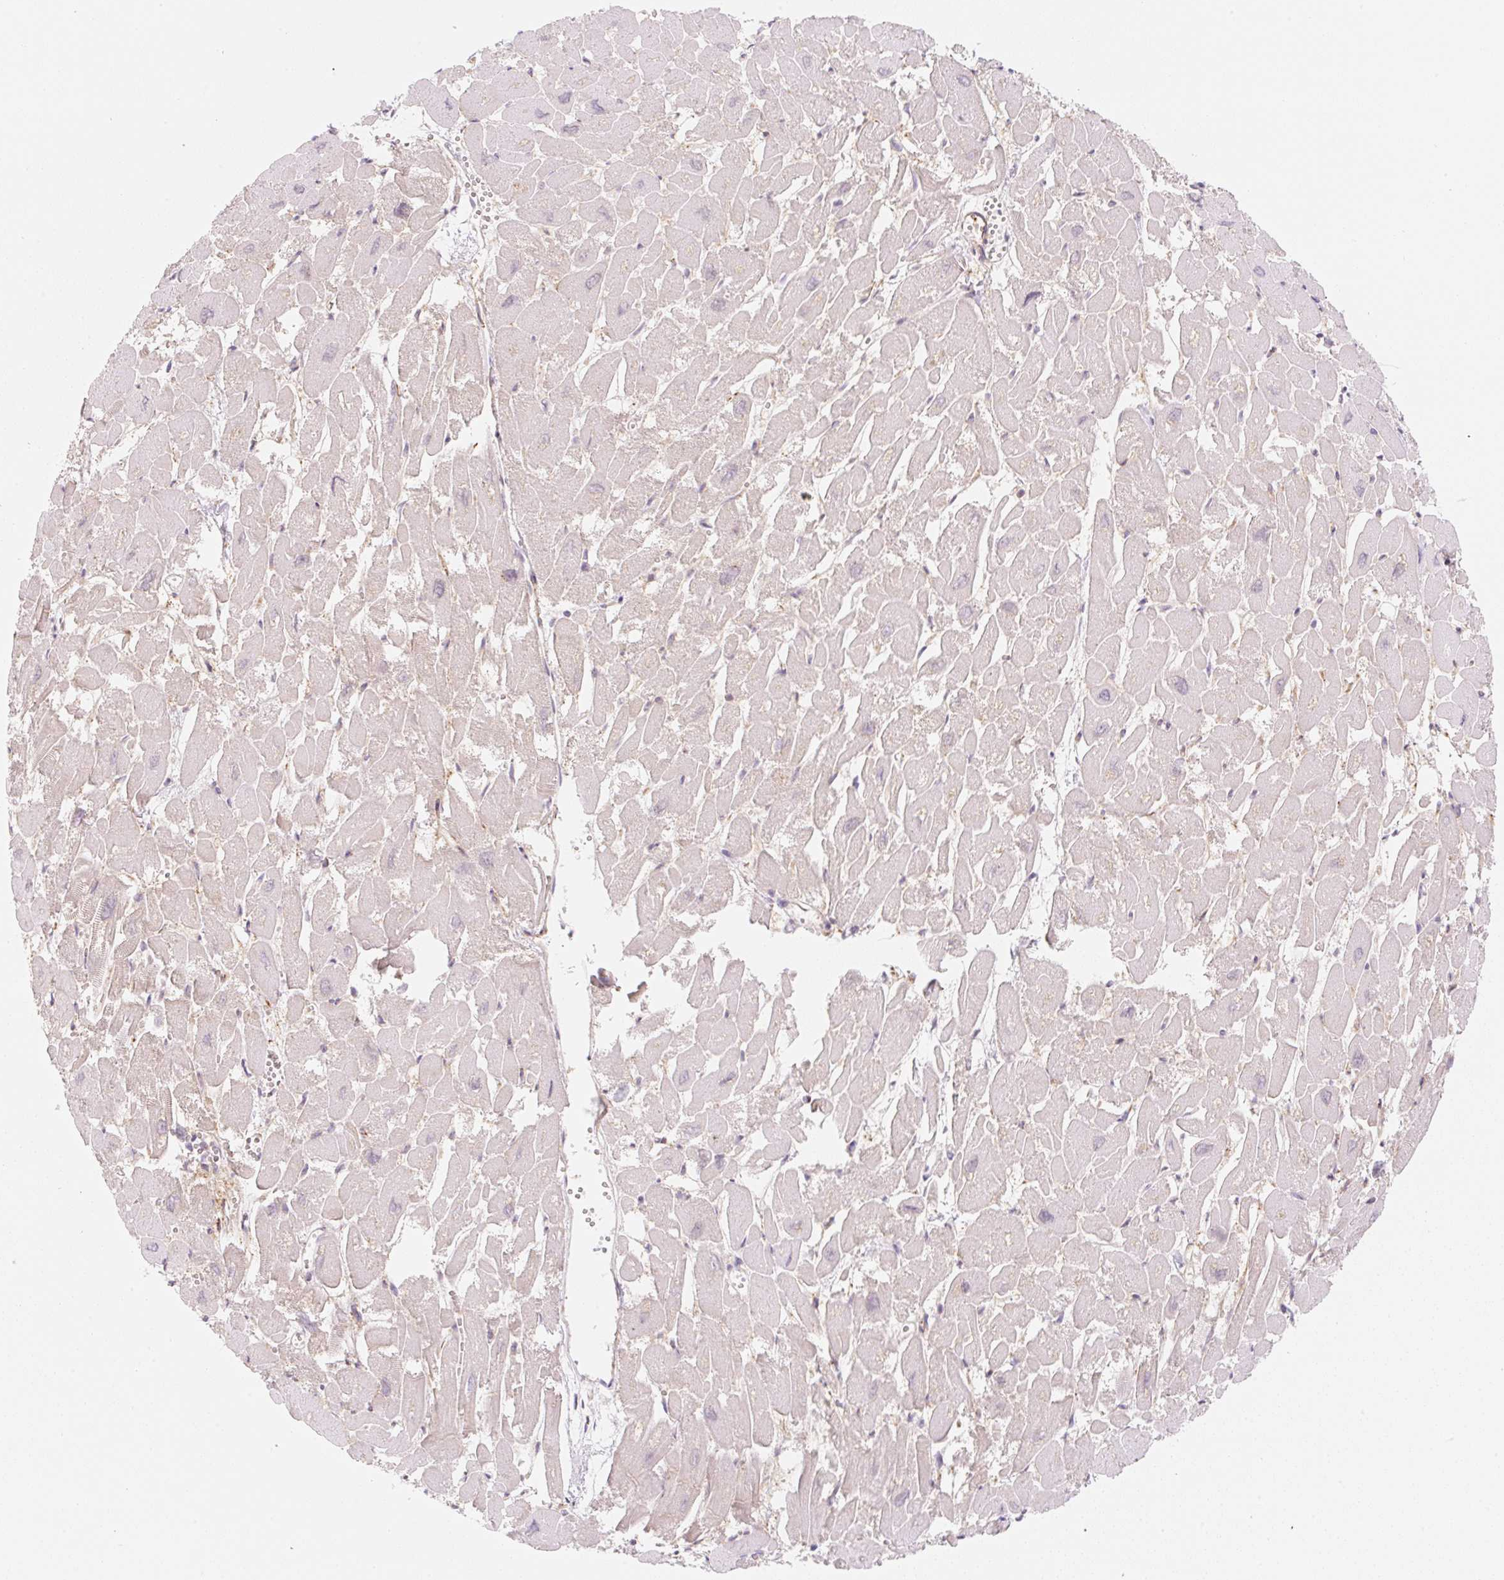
{"staining": {"intensity": "weak", "quantity": "<25%", "location": "cytoplasmic/membranous"}, "tissue": "heart muscle", "cell_type": "Cardiomyocytes", "image_type": "normal", "snomed": [{"axis": "morphology", "description": "Normal tissue, NOS"}, {"axis": "topography", "description": "Heart"}], "caption": "DAB (3,3'-diaminobenzidine) immunohistochemical staining of benign heart muscle demonstrates no significant expression in cardiomyocytes. (Brightfield microscopy of DAB (3,3'-diaminobenzidine) immunohistochemistry (IHC) at high magnification).", "gene": "CASKIN1", "patient": {"sex": "male", "age": 54}}